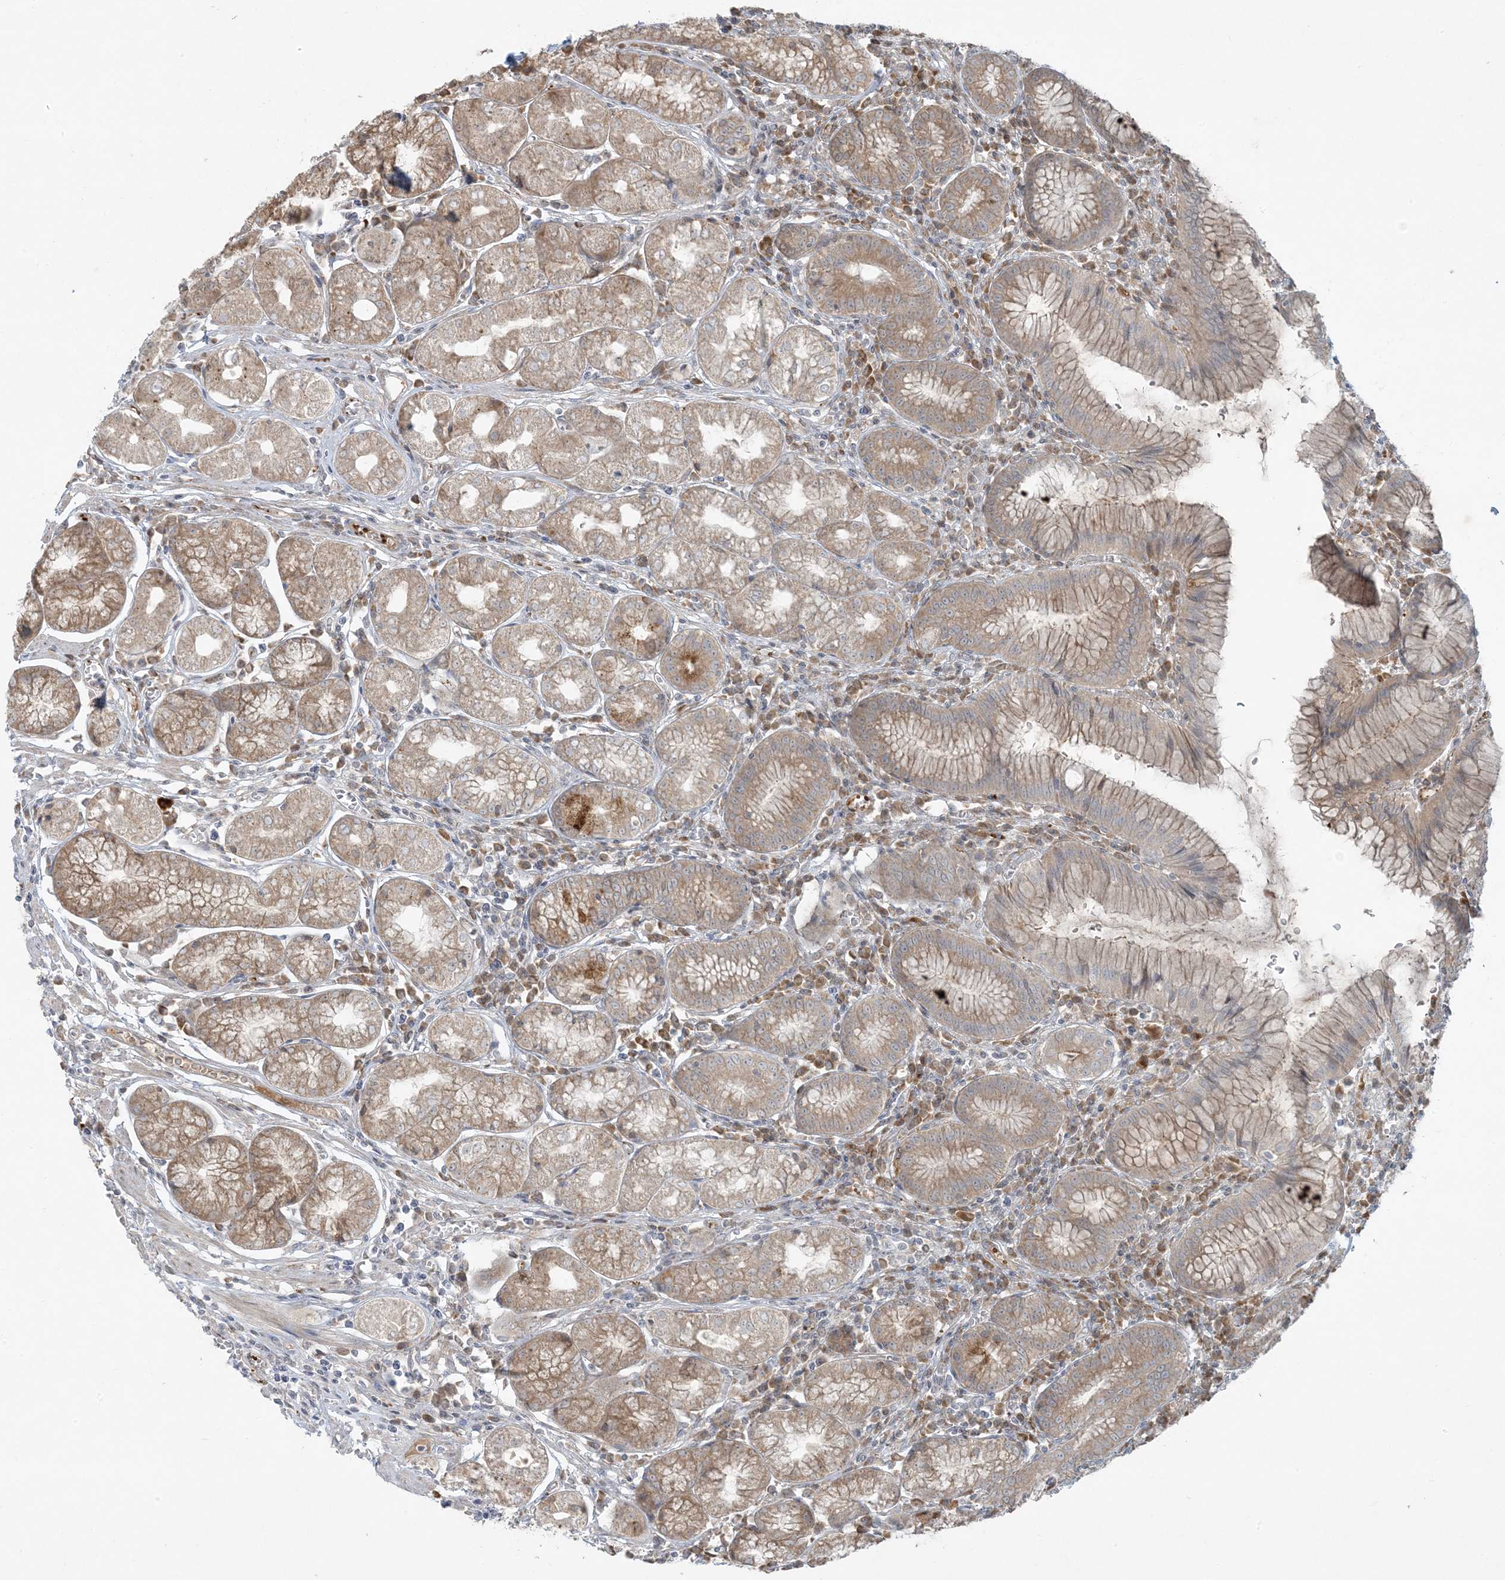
{"staining": {"intensity": "moderate", "quantity": "25%-75%", "location": "cytoplasmic/membranous"}, "tissue": "stomach", "cell_type": "Glandular cells", "image_type": "normal", "snomed": [{"axis": "morphology", "description": "Normal tissue, NOS"}, {"axis": "topography", "description": "Stomach"}], "caption": "Moderate cytoplasmic/membranous positivity for a protein is appreciated in approximately 25%-75% of glandular cells of unremarkable stomach using immunohistochemistry (IHC).", "gene": "ZNF263", "patient": {"sex": "male", "age": 55}}